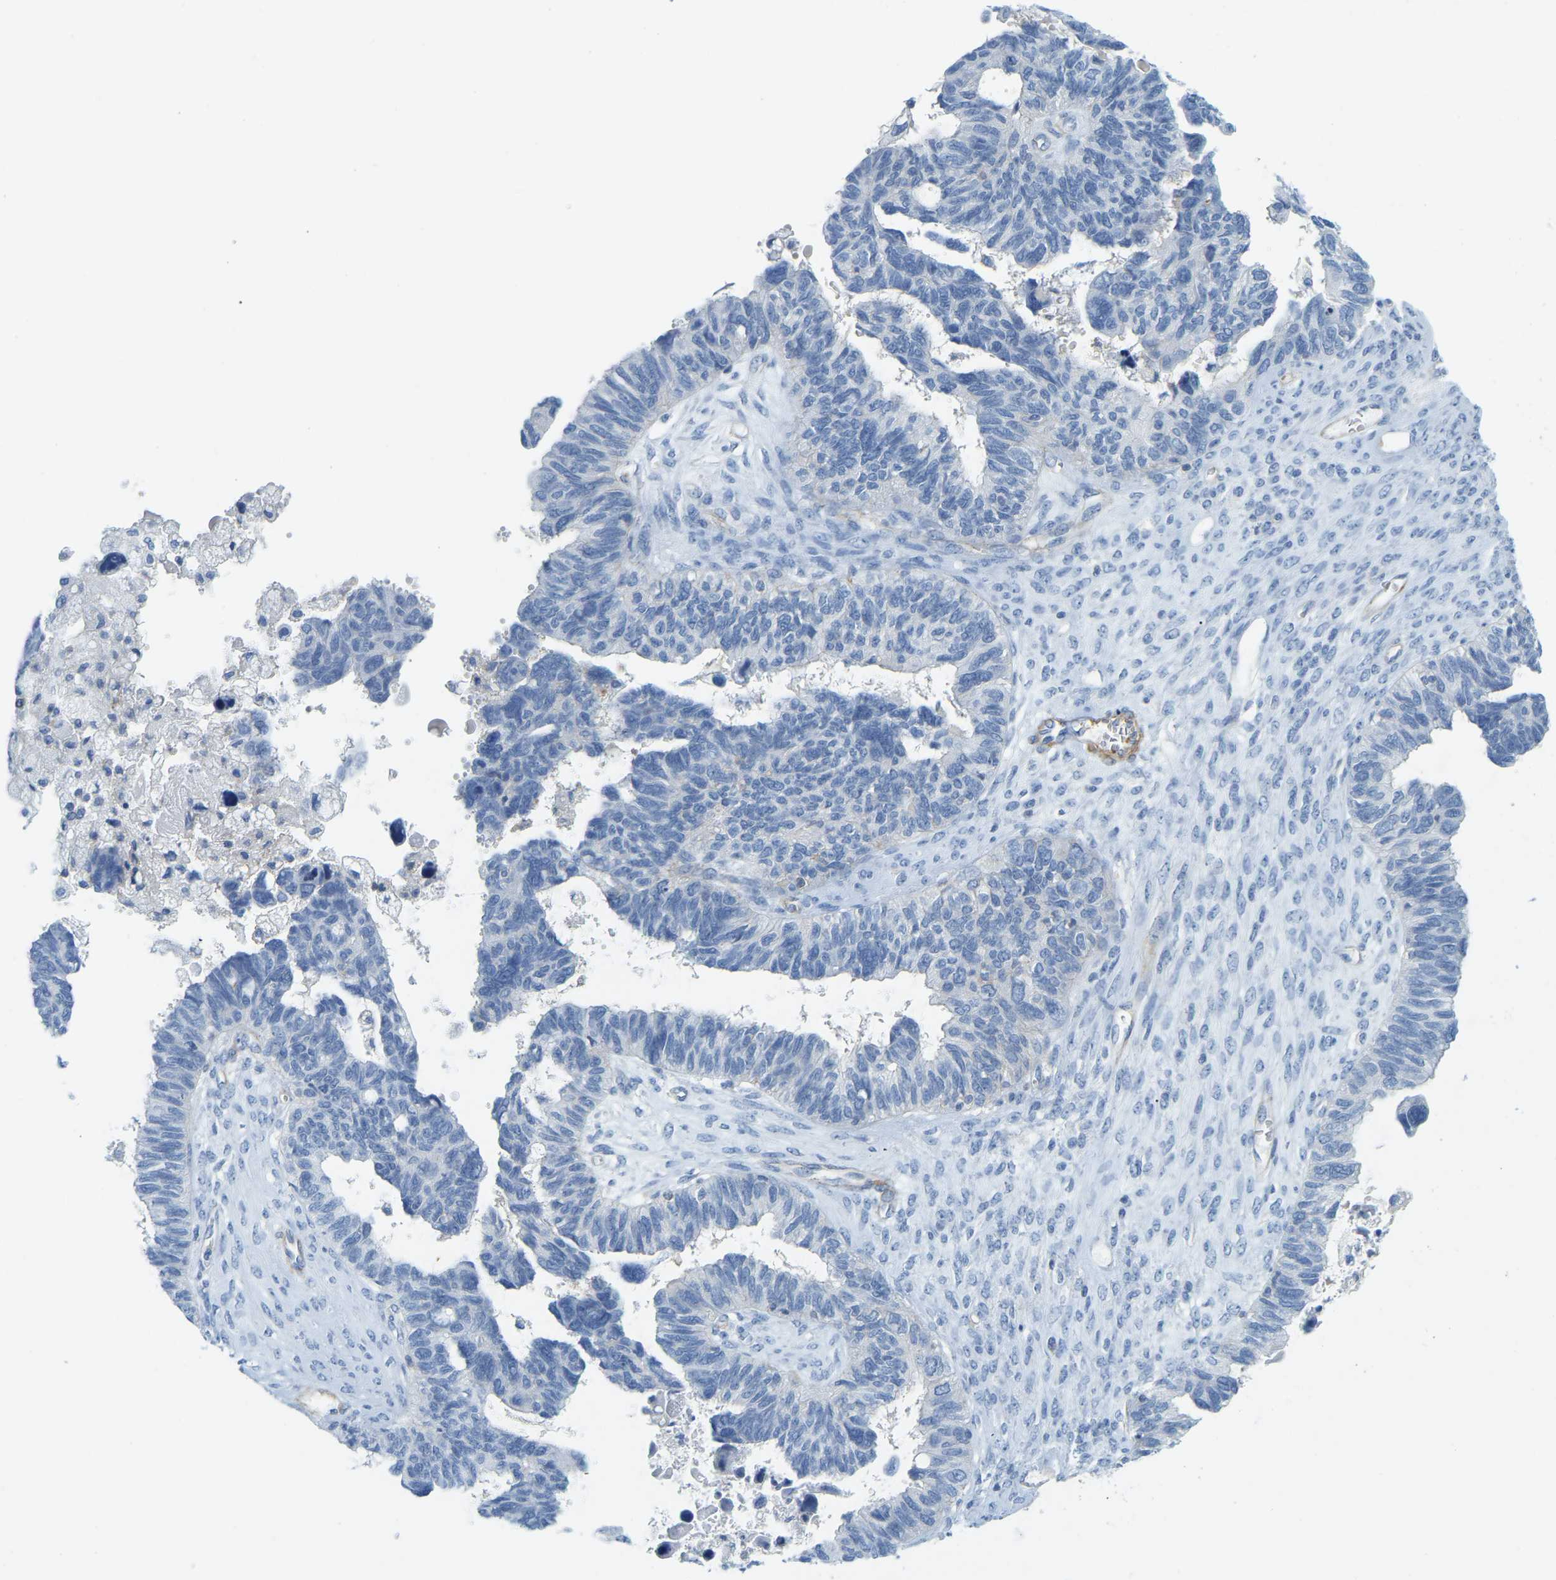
{"staining": {"intensity": "negative", "quantity": "none", "location": "none"}, "tissue": "ovarian cancer", "cell_type": "Tumor cells", "image_type": "cancer", "snomed": [{"axis": "morphology", "description": "Cystadenocarcinoma, serous, NOS"}, {"axis": "topography", "description": "Ovary"}], "caption": "This is a histopathology image of IHC staining of ovarian cancer (serous cystadenocarcinoma), which shows no staining in tumor cells. (Stains: DAB immunohistochemistry (IHC) with hematoxylin counter stain, Microscopy: brightfield microscopy at high magnification).", "gene": "MYL3", "patient": {"sex": "female", "age": 79}}